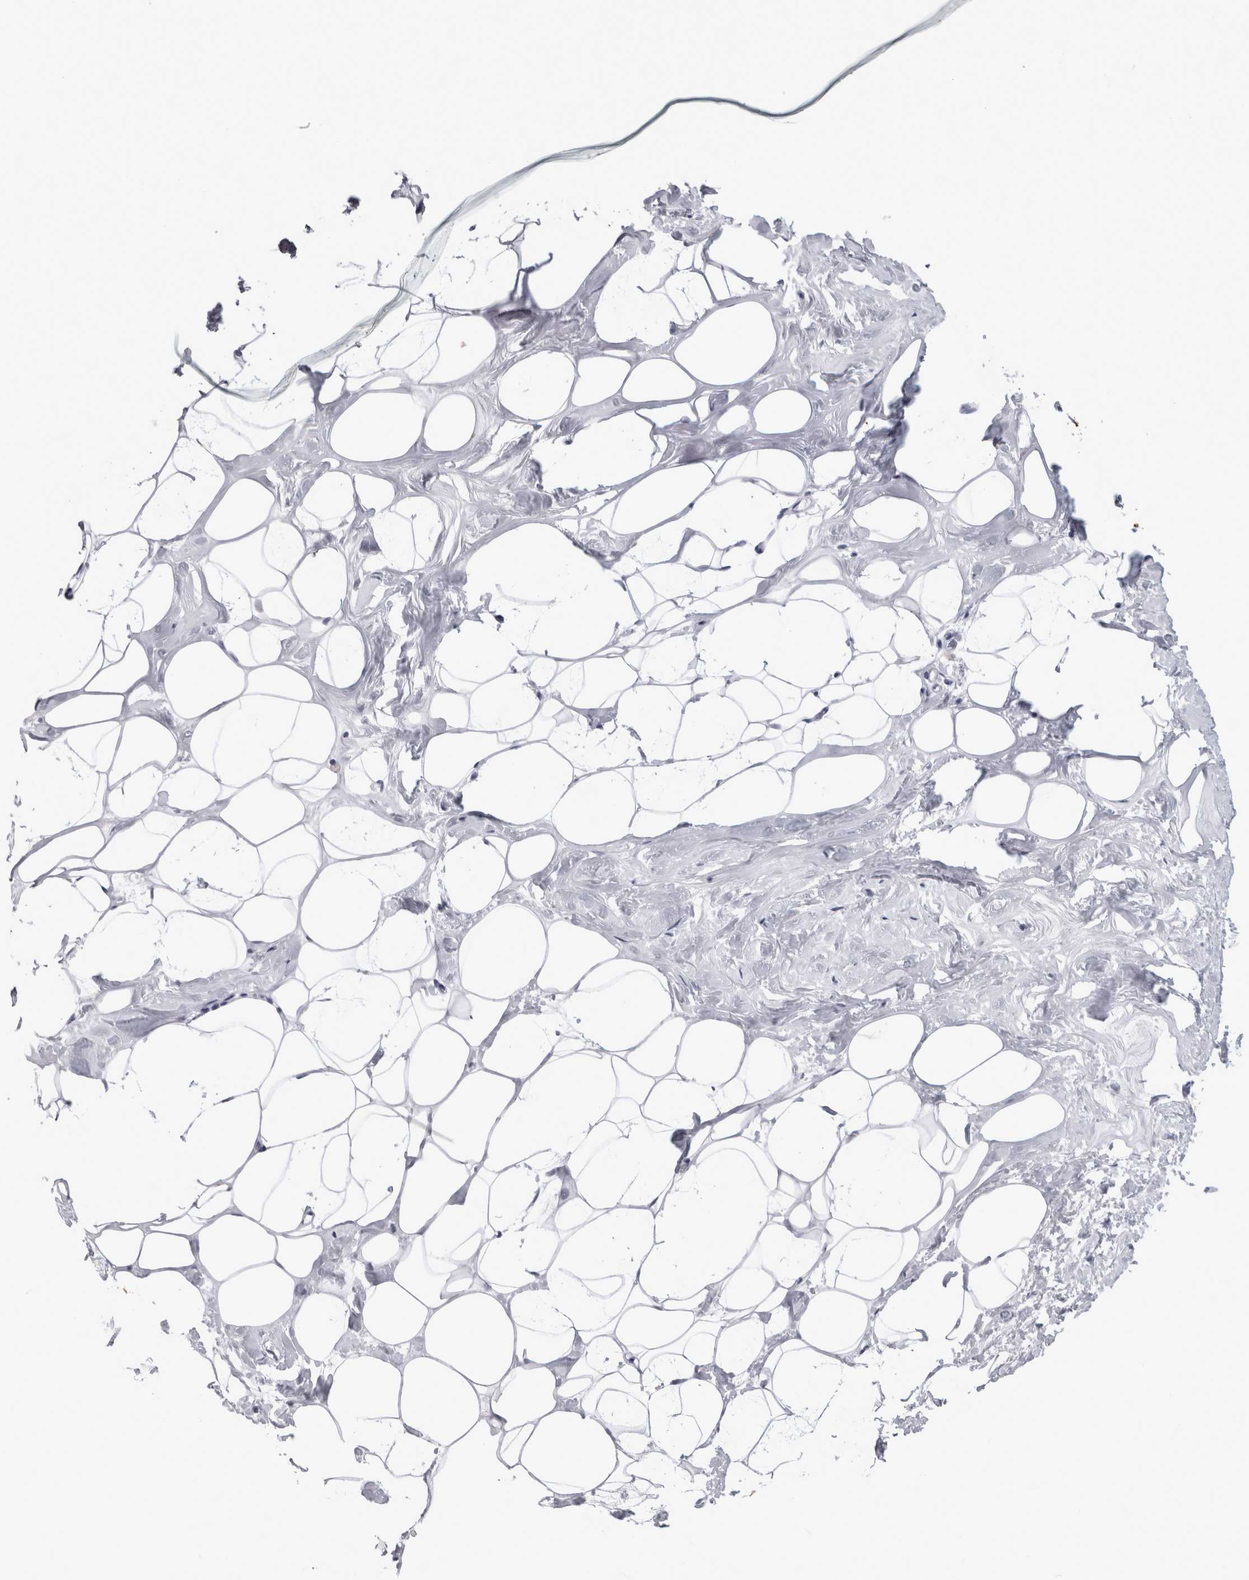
{"staining": {"intensity": "negative", "quantity": "none", "location": "none"}, "tissue": "adipose tissue", "cell_type": "Adipocytes", "image_type": "normal", "snomed": [{"axis": "morphology", "description": "Normal tissue, NOS"}, {"axis": "morphology", "description": "Fibrosis, NOS"}, {"axis": "topography", "description": "Breast"}, {"axis": "topography", "description": "Adipose tissue"}], "caption": "Benign adipose tissue was stained to show a protein in brown. There is no significant positivity in adipocytes. The staining was performed using DAB to visualize the protein expression in brown, while the nuclei were stained in blue with hematoxylin (Magnification: 20x).", "gene": "ACOT7", "patient": {"sex": "female", "age": 39}}